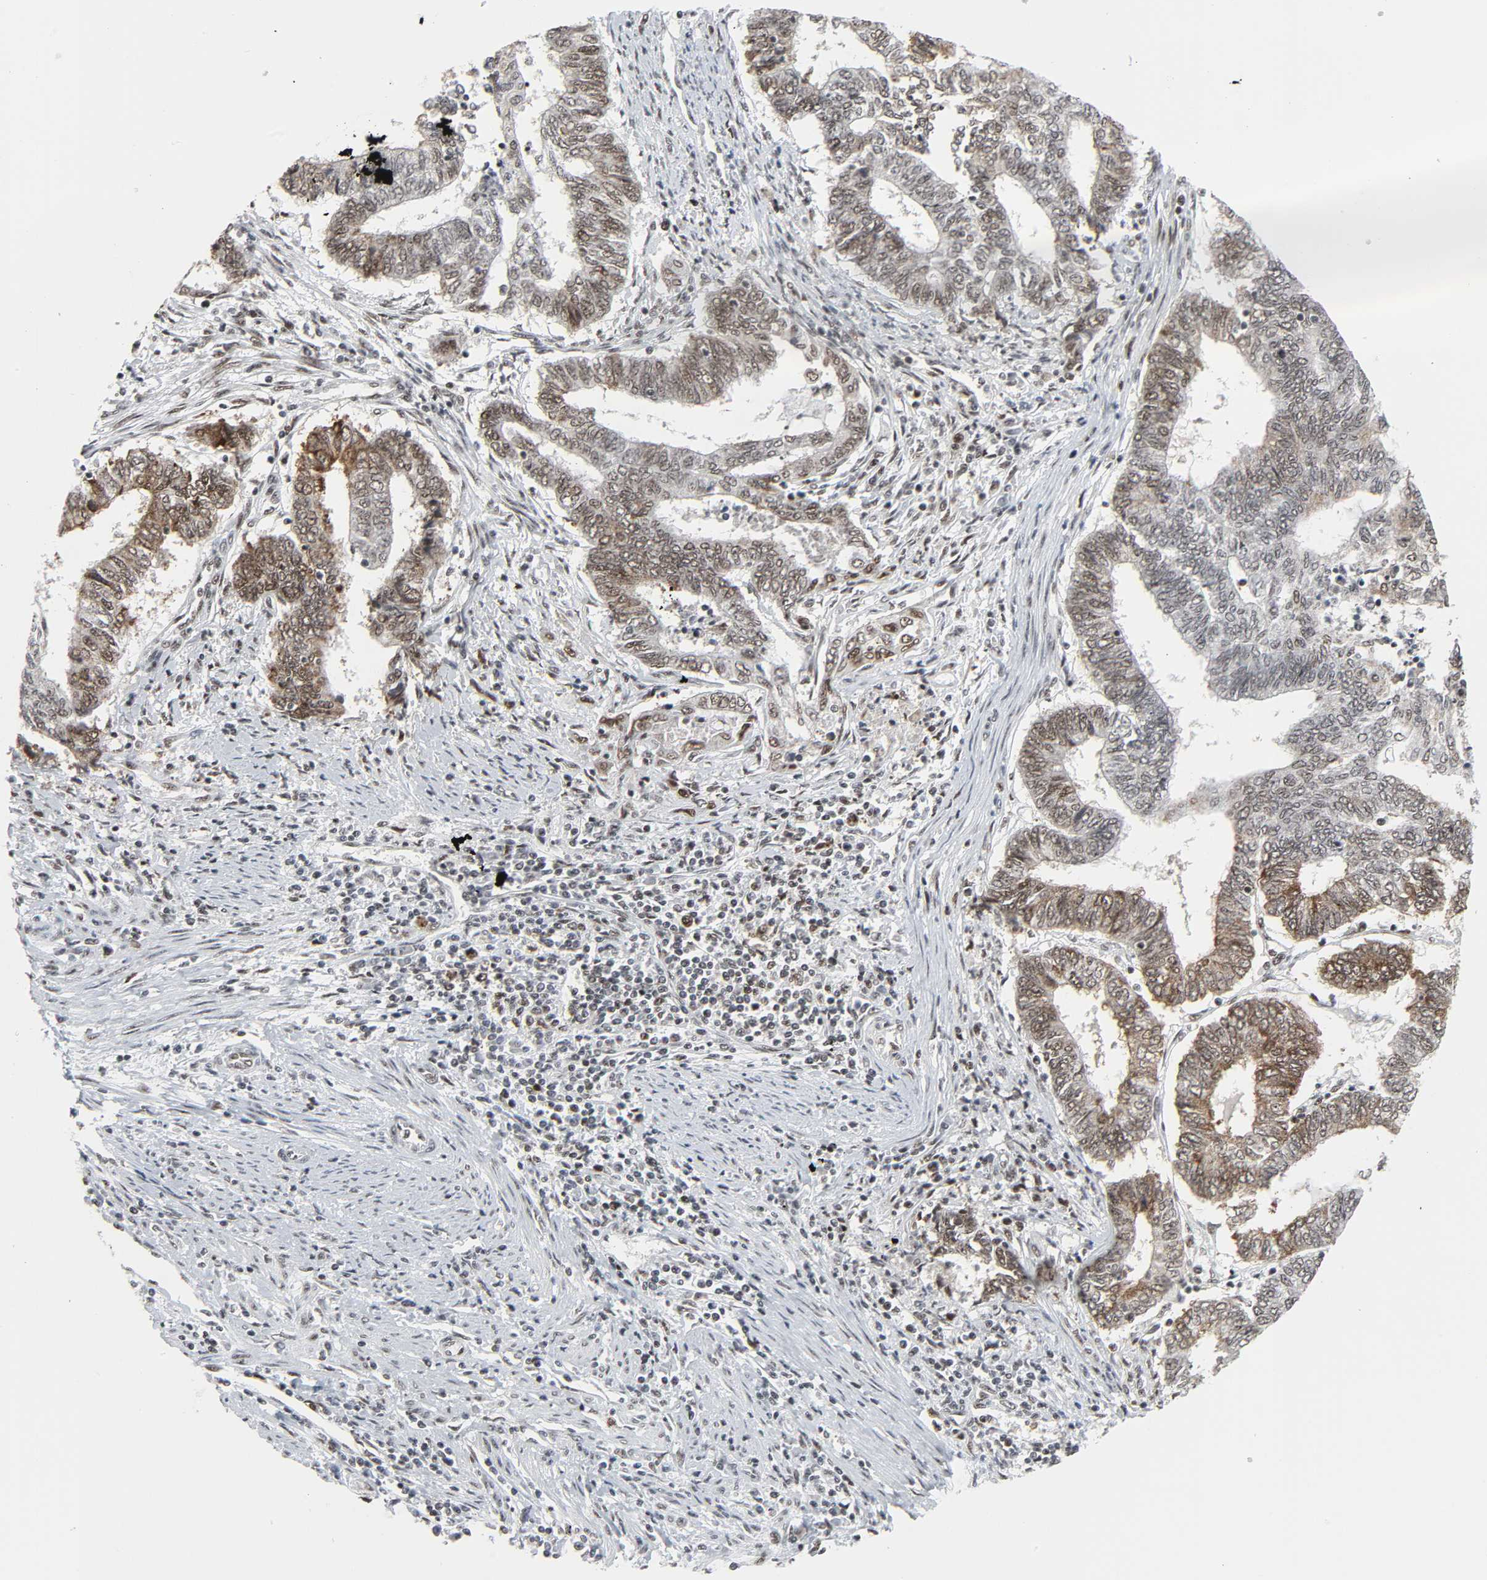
{"staining": {"intensity": "moderate", "quantity": ">75%", "location": "nuclear"}, "tissue": "endometrial cancer", "cell_type": "Tumor cells", "image_type": "cancer", "snomed": [{"axis": "morphology", "description": "Adenocarcinoma, NOS"}, {"axis": "topography", "description": "Uterus"}, {"axis": "topography", "description": "Endometrium"}], "caption": "A brown stain highlights moderate nuclear staining of a protein in human endometrial cancer tumor cells.", "gene": "CDK7", "patient": {"sex": "female", "age": 70}}